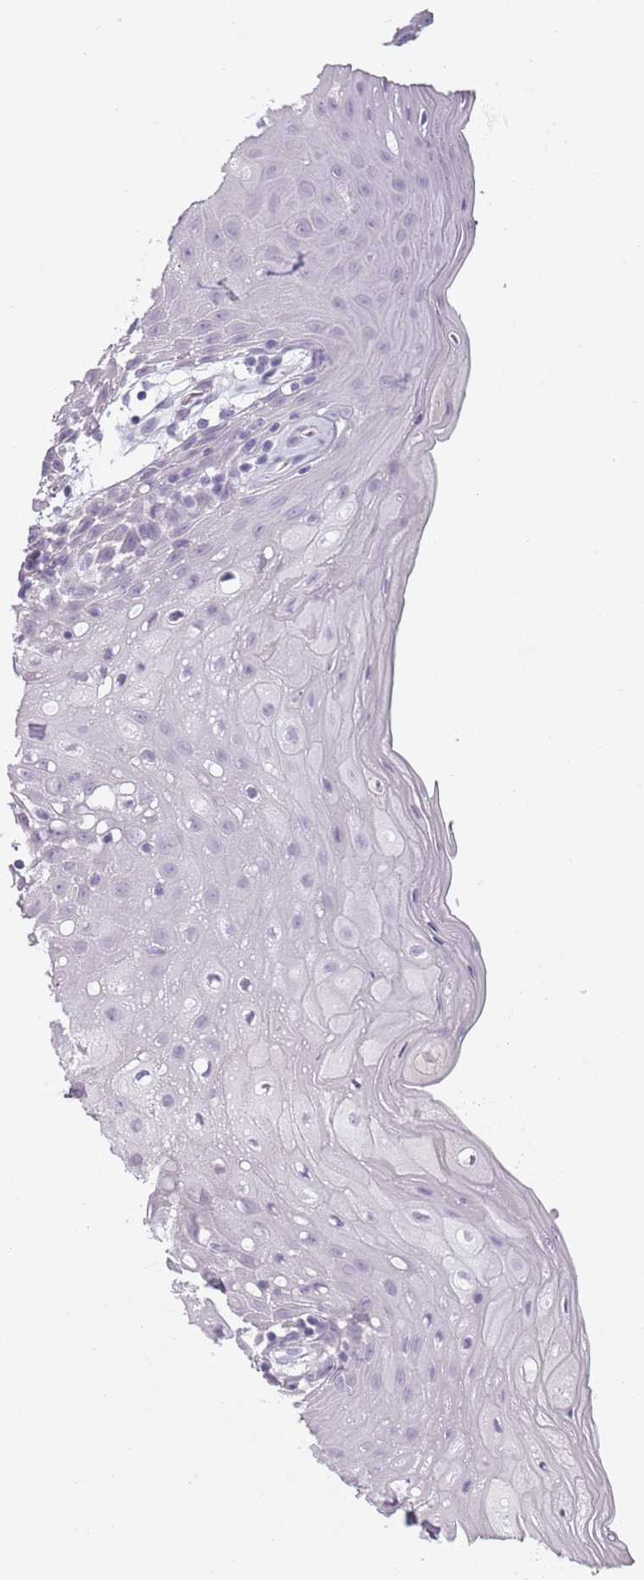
{"staining": {"intensity": "negative", "quantity": "none", "location": "none"}, "tissue": "oral mucosa", "cell_type": "Squamous epithelial cells", "image_type": "normal", "snomed": [{"axis": "morphology", "description": "Normal tissue, NOS"}, {"axis": "topography", "description": "Oral tissue"}, {"axis": "topography", "description": "Tounge, NOS"}], "caption": "There is no significant positivity in squamous epithelial cells of oral mucosa. (DAB (3,3'-diaminobenzidine) immunohistochemistry with hematoxylin counter stain).", "gene": "PIEZO1", "patient": {"sex": "female", "age": 59}}